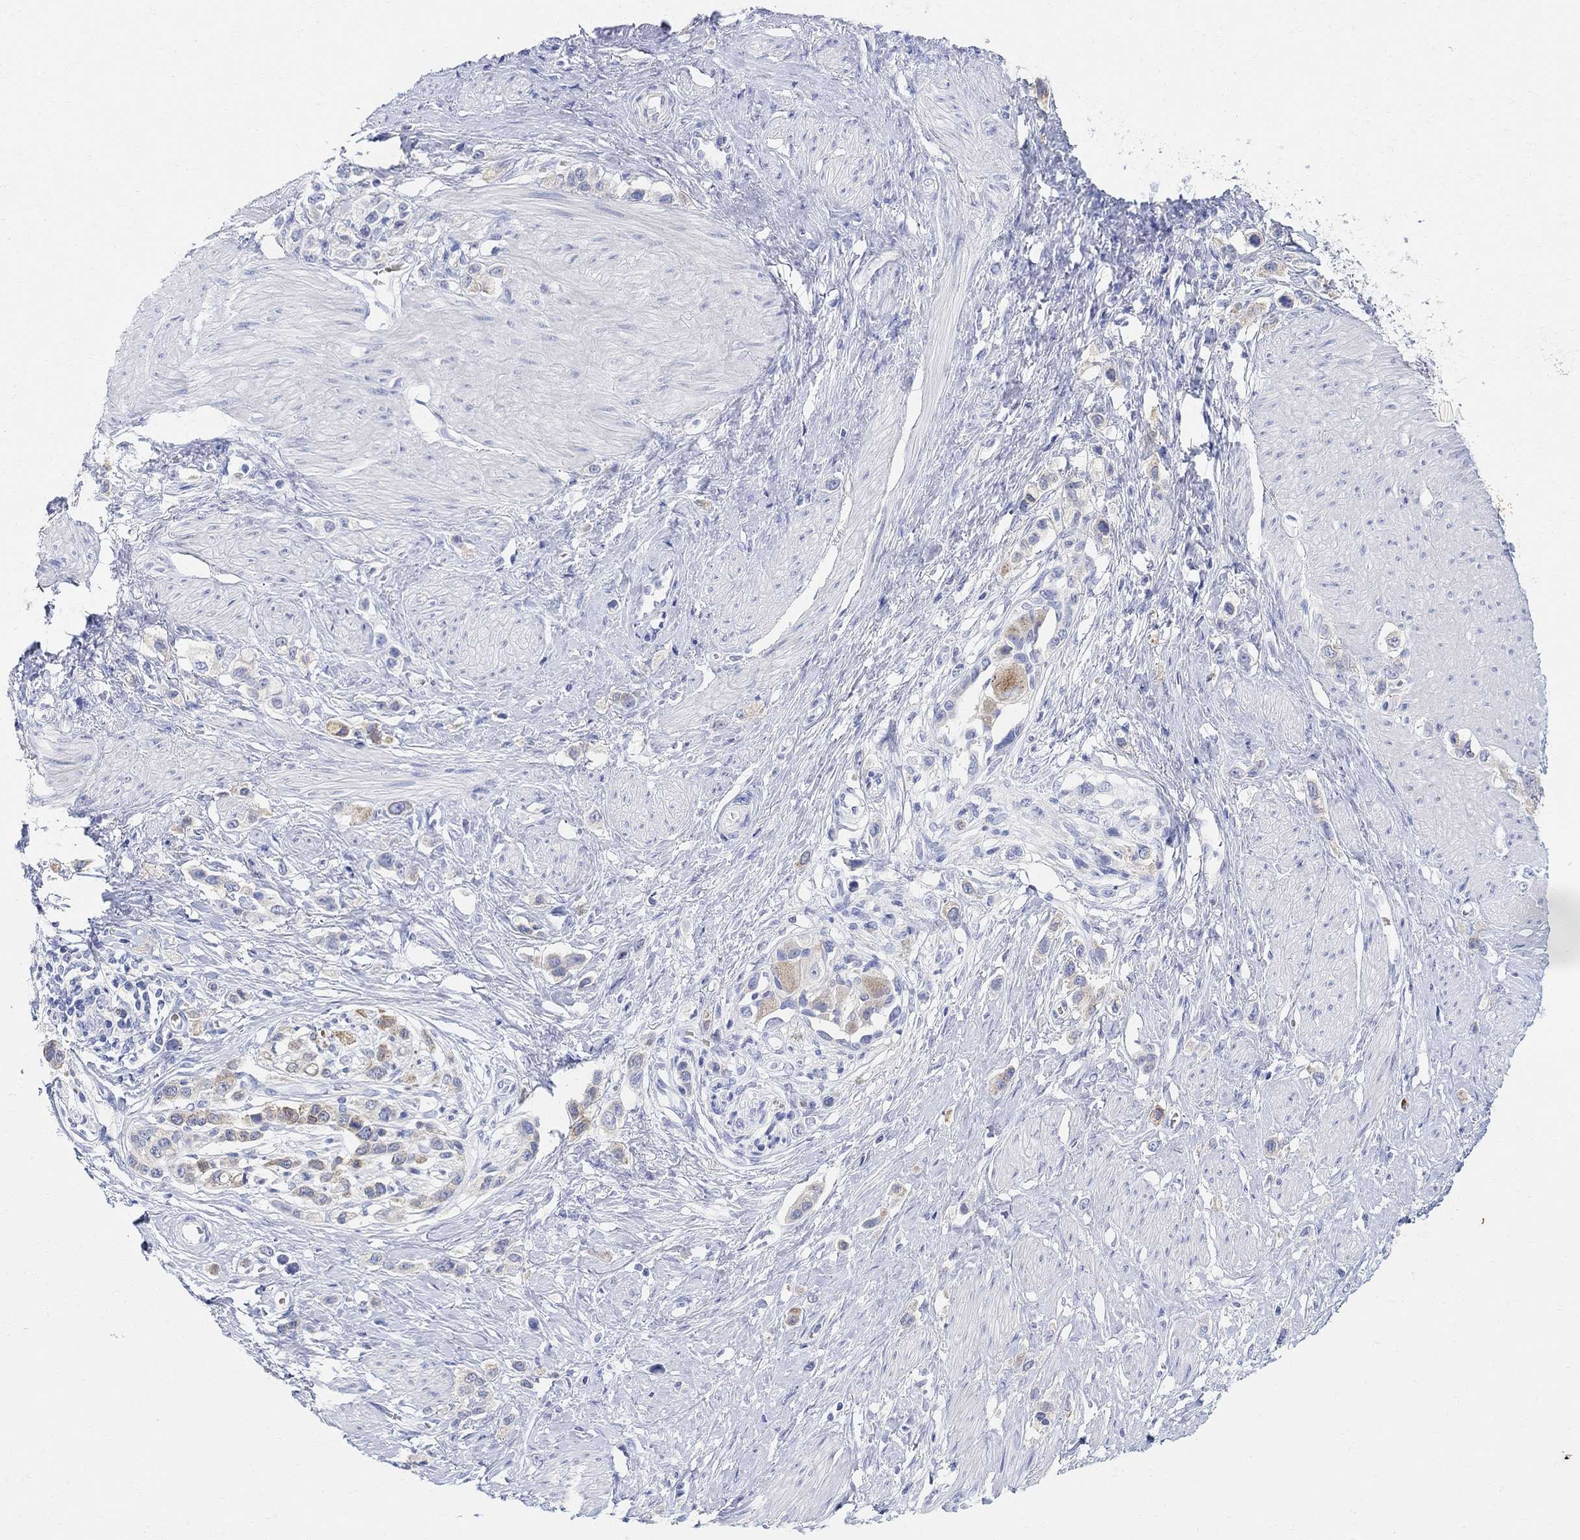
{"staining": {"intensity": "weak", "quantity": "<25%", "location": "cytoplasmic/membranous"}, "tissue": "stomach cancer", "cell_type": "Tumor cells", "image_type": "cancer", "snomed": [{"axis": "morphology", "description": "Normal tissue, NOS"}, {"axis": "morphology", "description": "Adenocarcinoma, NOS"}, {"axis": "morphology", "description": "Adenocarcinoma, High grade"}, {"axis": "topography", "description": "Stomach, upper"}, {"axis": "topography", "description": "Stomach"}], "caption": "A photomicrograph of human adenocarcinoma (high-grade) (stomach) is negative for staining in tumor cells.", "gene": "RETNLB", "patient": {"sex": "female", "age": 65}}